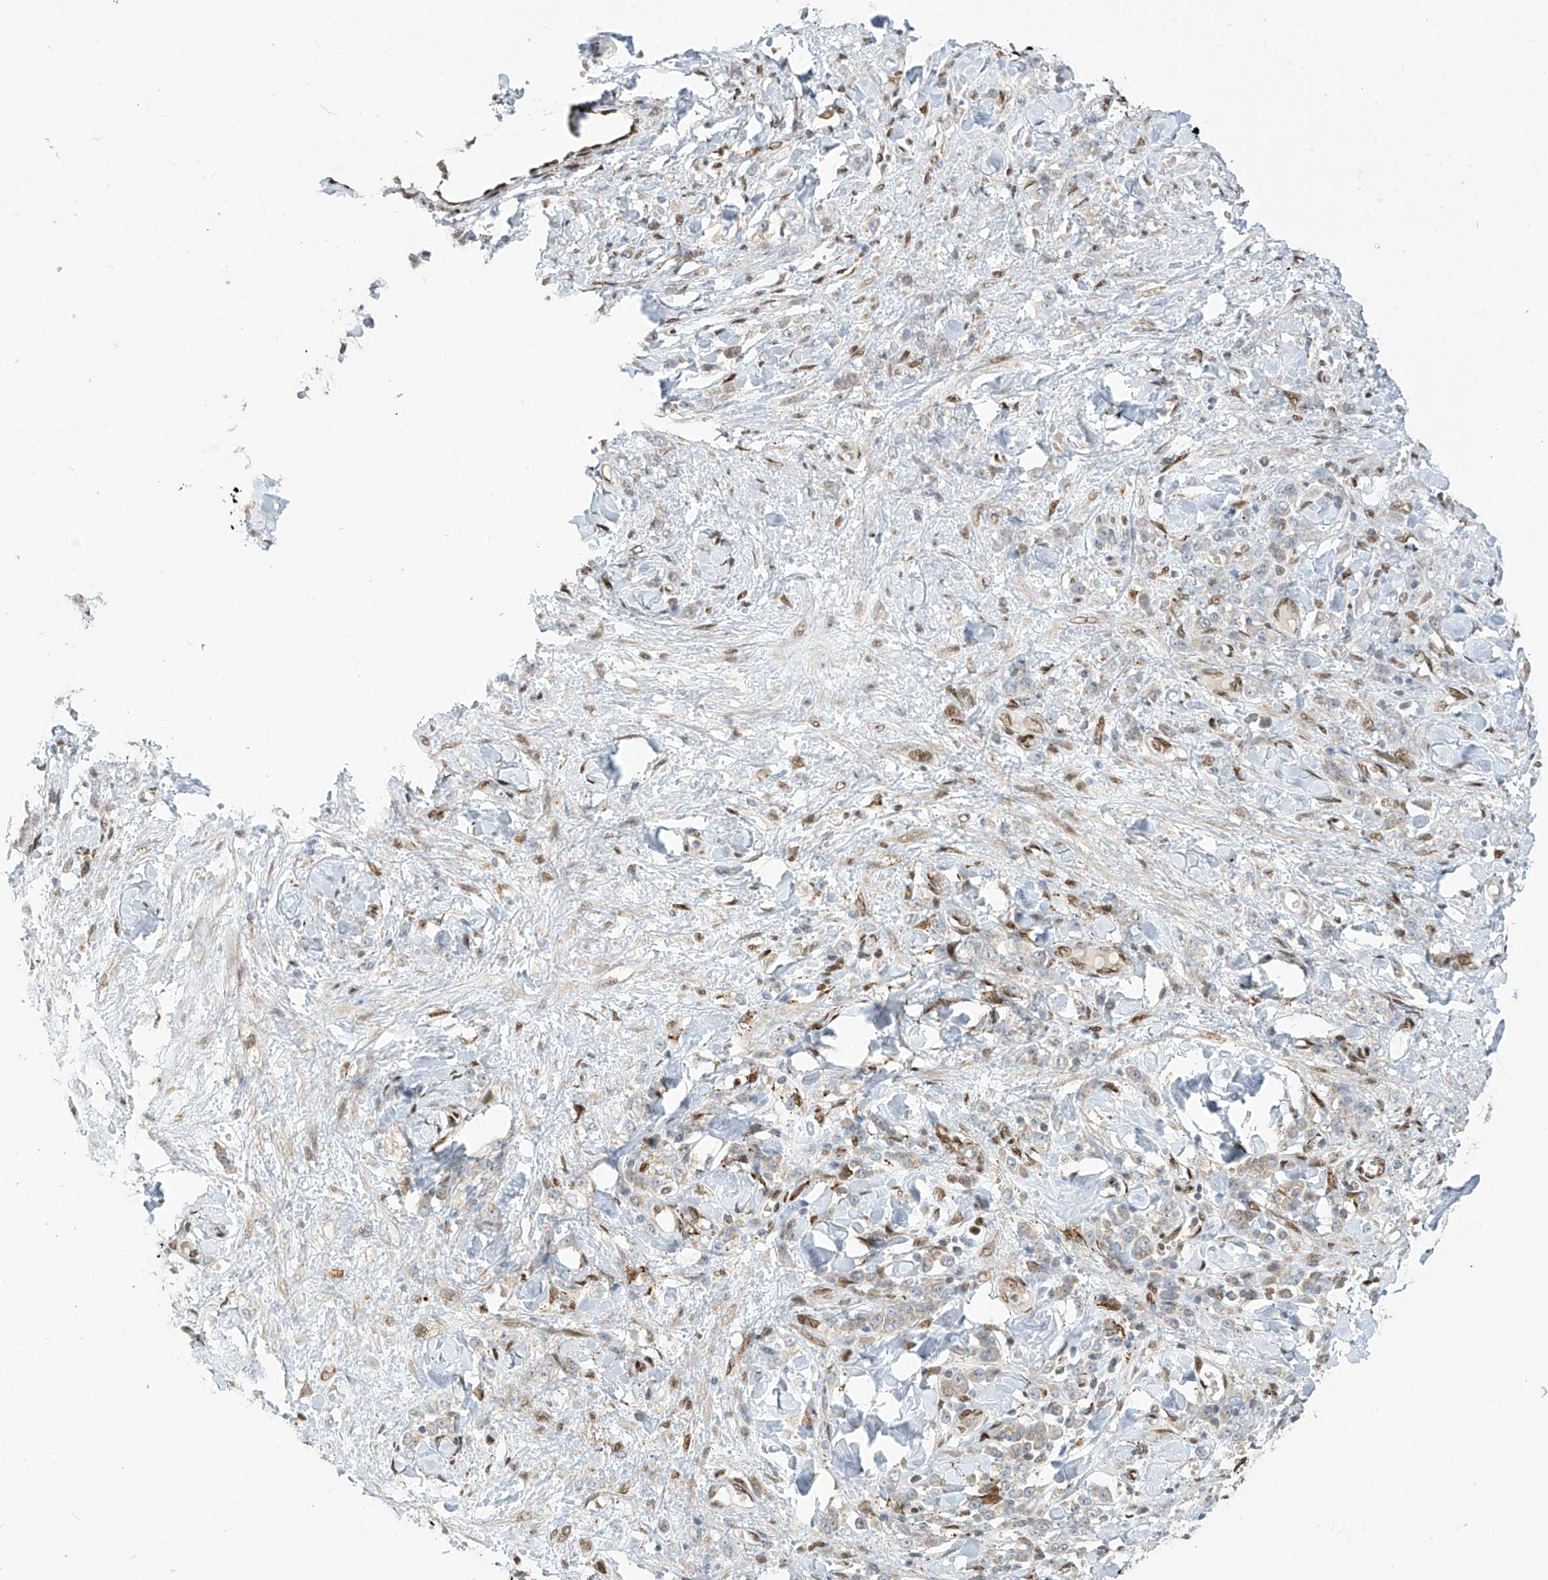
{"staining": {"intensity": "weak", "quantity": "<25%", "location": "nuclear"}, "tissue": "stomach cancer", "cell_type": "Tumor cells", "image_type": "cancer", "snomed": [{"axis": "morphology", "description": "Normal tissue, NOS"}, {"axis": "morphology", "description": "Adenocarcinoma, NOS"}, {"axis": "topography", "description": "Stomach"}], "caption": "Stomach adenocarcinoma was stained to show a protein in brown. There is no significant positivity in tumor cells.", "gene": "PM20D2", "patient": {"sex": "male", "age": 82}}